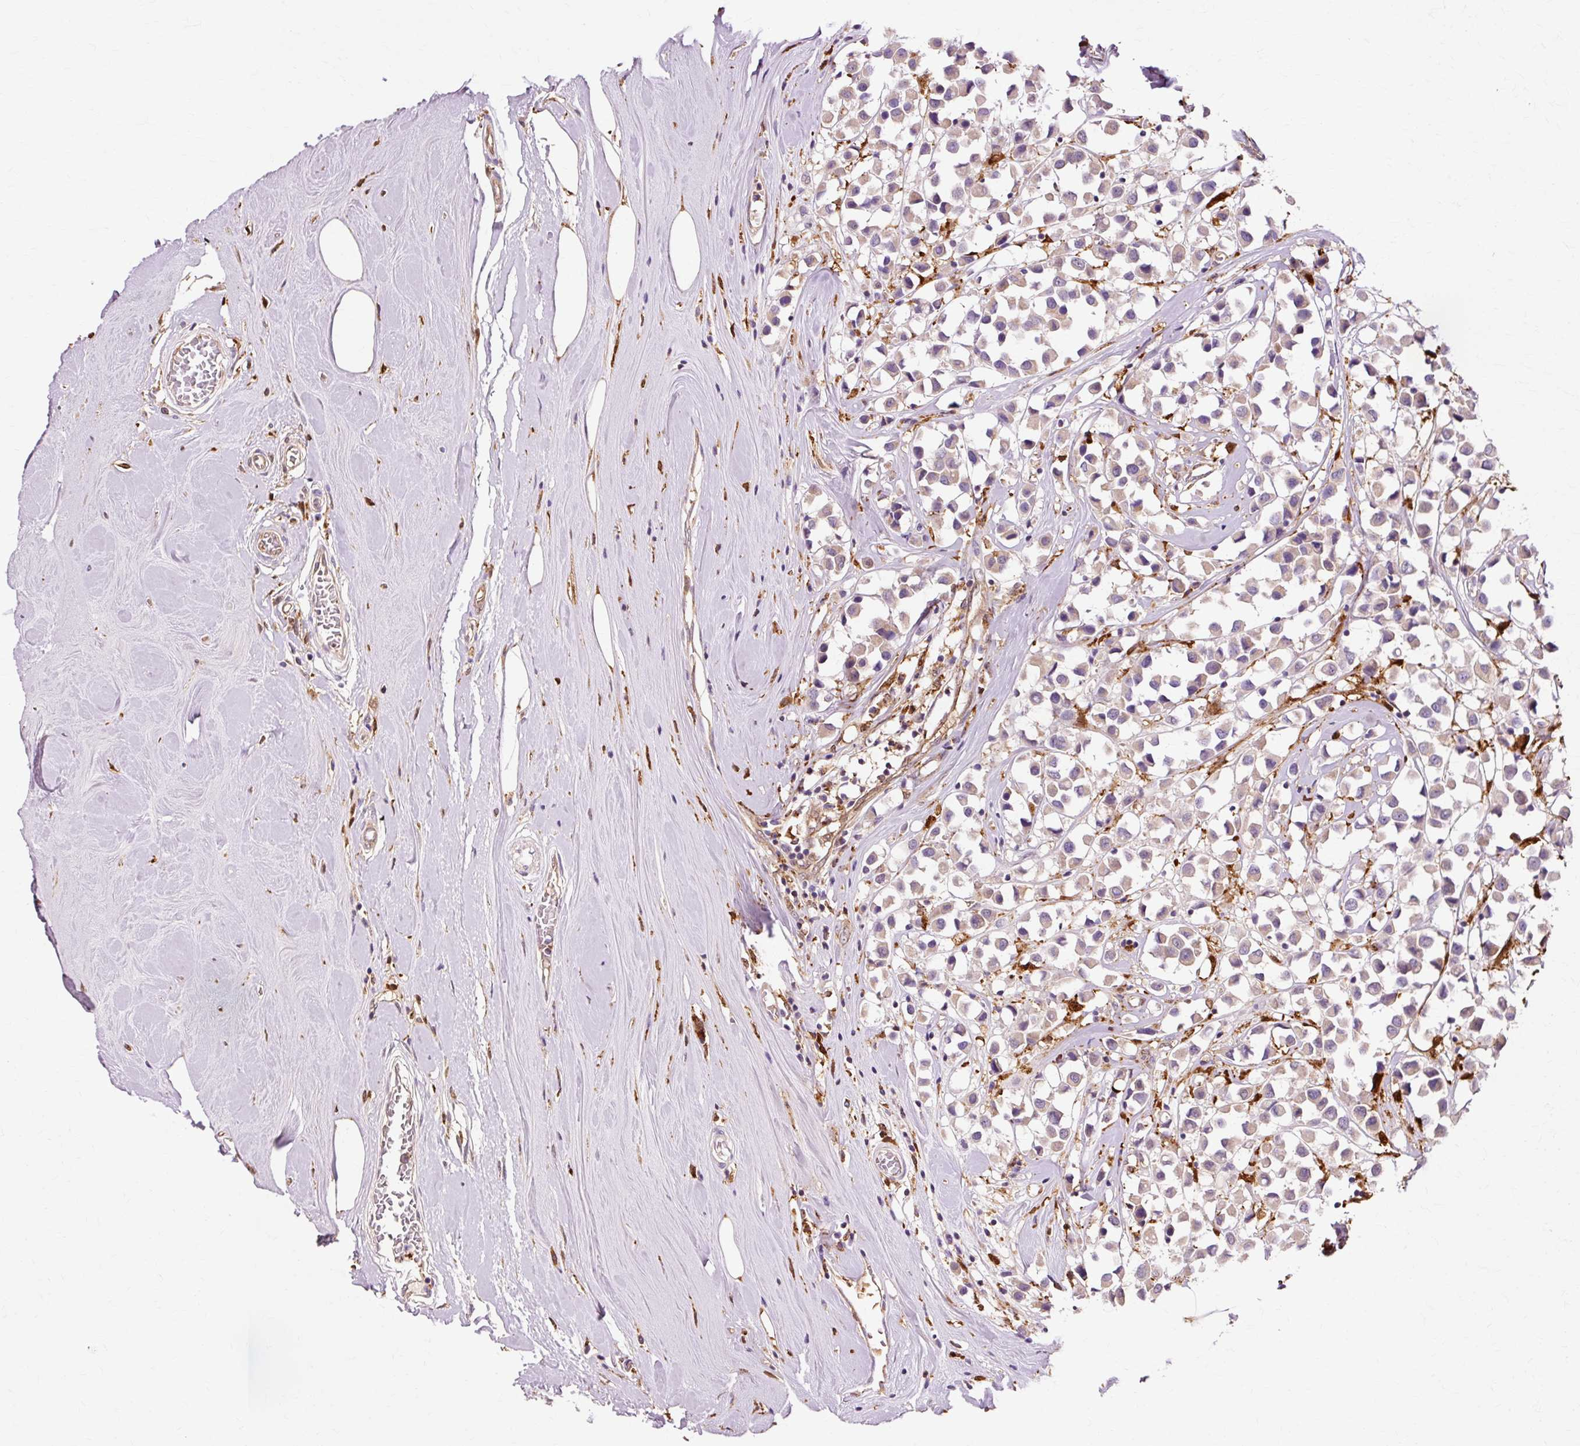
{"staining": {"intensity": "weak", "quantity": "<25%", "location": "cytoplasmic/membranous"}, "tissue": "breast cancer", "cell_type": "Tumor cells", "image_type": "cancer", "snomed": [{"axis": "morphology", "description": "Duct carcinoma"}, {"axis": "topography", "description": "Breast"}], "caption": "IHC photomicrograph of neoplastic tissue: infiltrating ductal carcinoma (breast) stained with DAB demonstrates no significant protein staining in tumor cells.", "gene": "GPX1", "patient": {"sex": "female", "age": 61}}